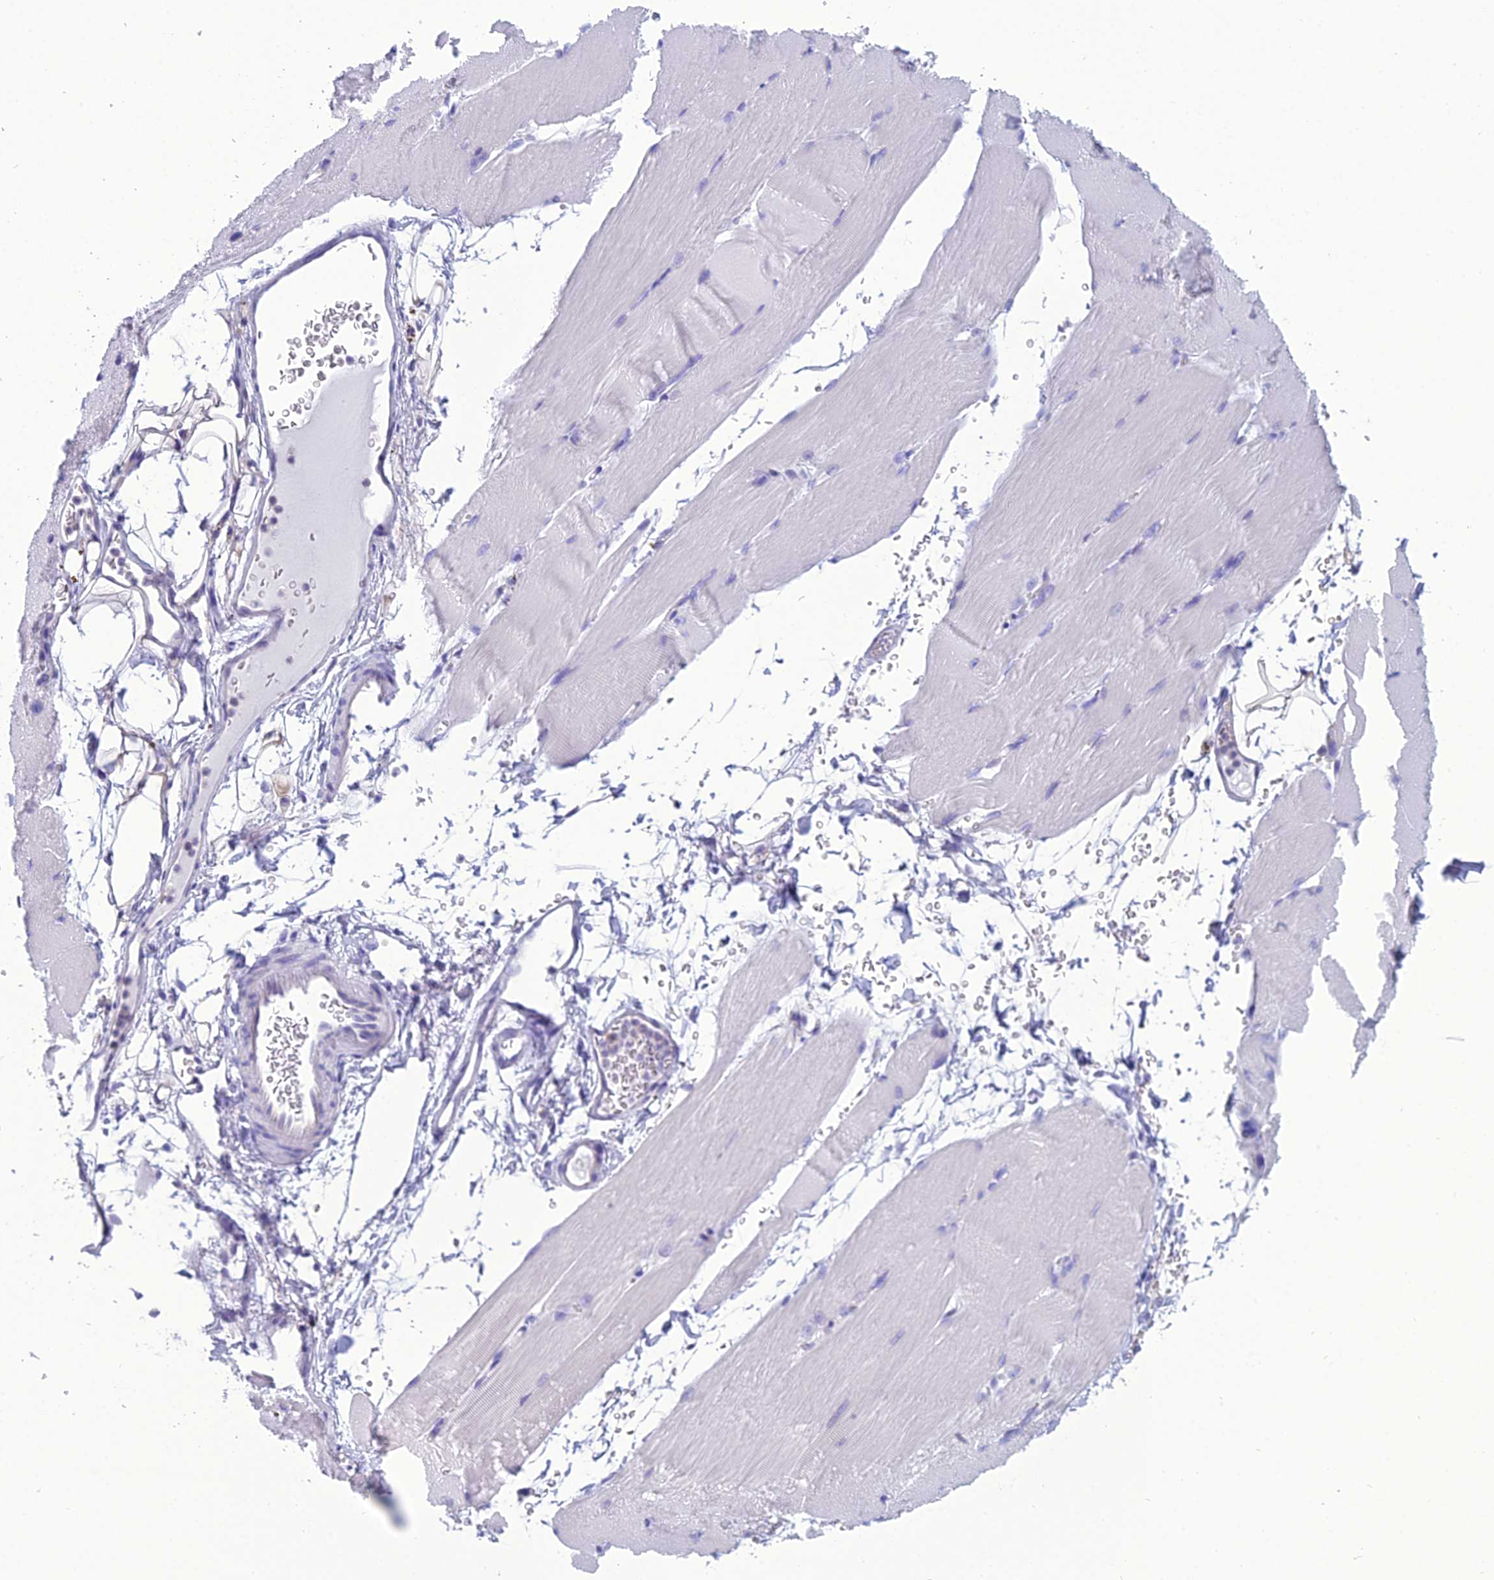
{"staining": {"intensity": "negative", "quantity": "none", "location": "none"}, "tissue": "skeletal muscle", "cell_type": "Myocytes", "image_type": "normal", "snomed": [{"axis": "morphology", "description": "Normal tissue, NOS"}, {"axis": "topography", "description": "Skeletal muscle"}, {"axis": "topography", "description": "Parathyroid gland"}], "caption": "This photomicrograph is of normal skeletal muscle stained with immunohistochemistry to label a protein in brown with the nuclei are counter-stained blue. There is no positivity in myocytes. (IHC, brightfield microscopy, high magnification).", "gene": "GNPNAT1", "patient": {"sex": "female", "age": 37}}